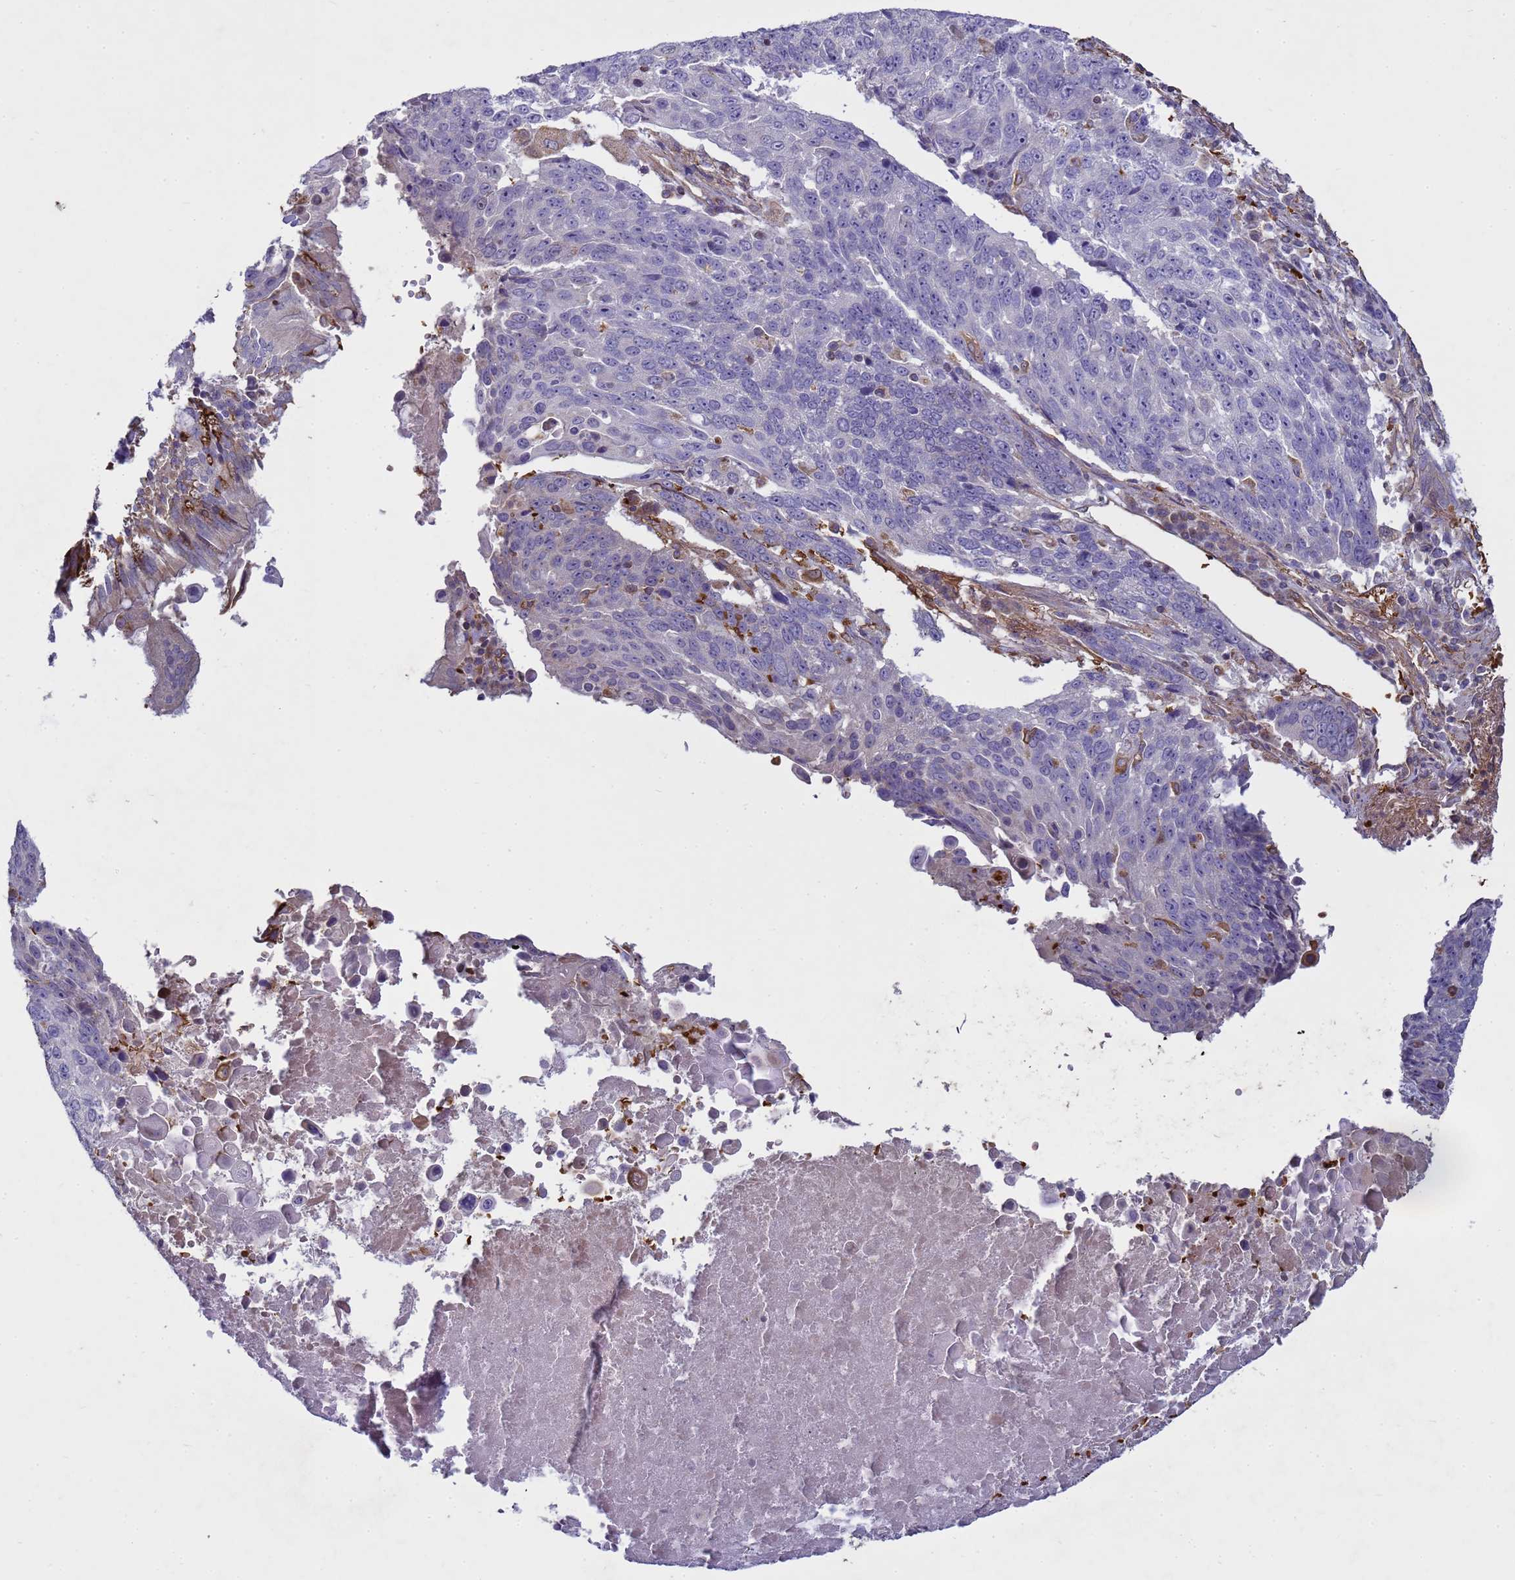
{"staining": {"intensity": "negative", "quantity": "none", "location": "none"}, "tissue": "lung cancer", "cell_type": "Tumor cells", "image_type": "cancer", "snomed": [{"axis": "morphology", "description": "Squamous cell carcinoma, NOS"}, {"axis": "topography", "description": "Lung"}], "caption": "High power microscopy histopathology image of an immunohistochemistry micrograph of squamous cell carcinoma (lung), revealing no significant positivity in tumor cells. The staining is performed using DAB (3,3'-diaminobenzidine) brown chromogen with nuclei counter-stained in using hematoxylin.", "gene": "SGIP1", "patient": {"sex": "male", "age": 66}}